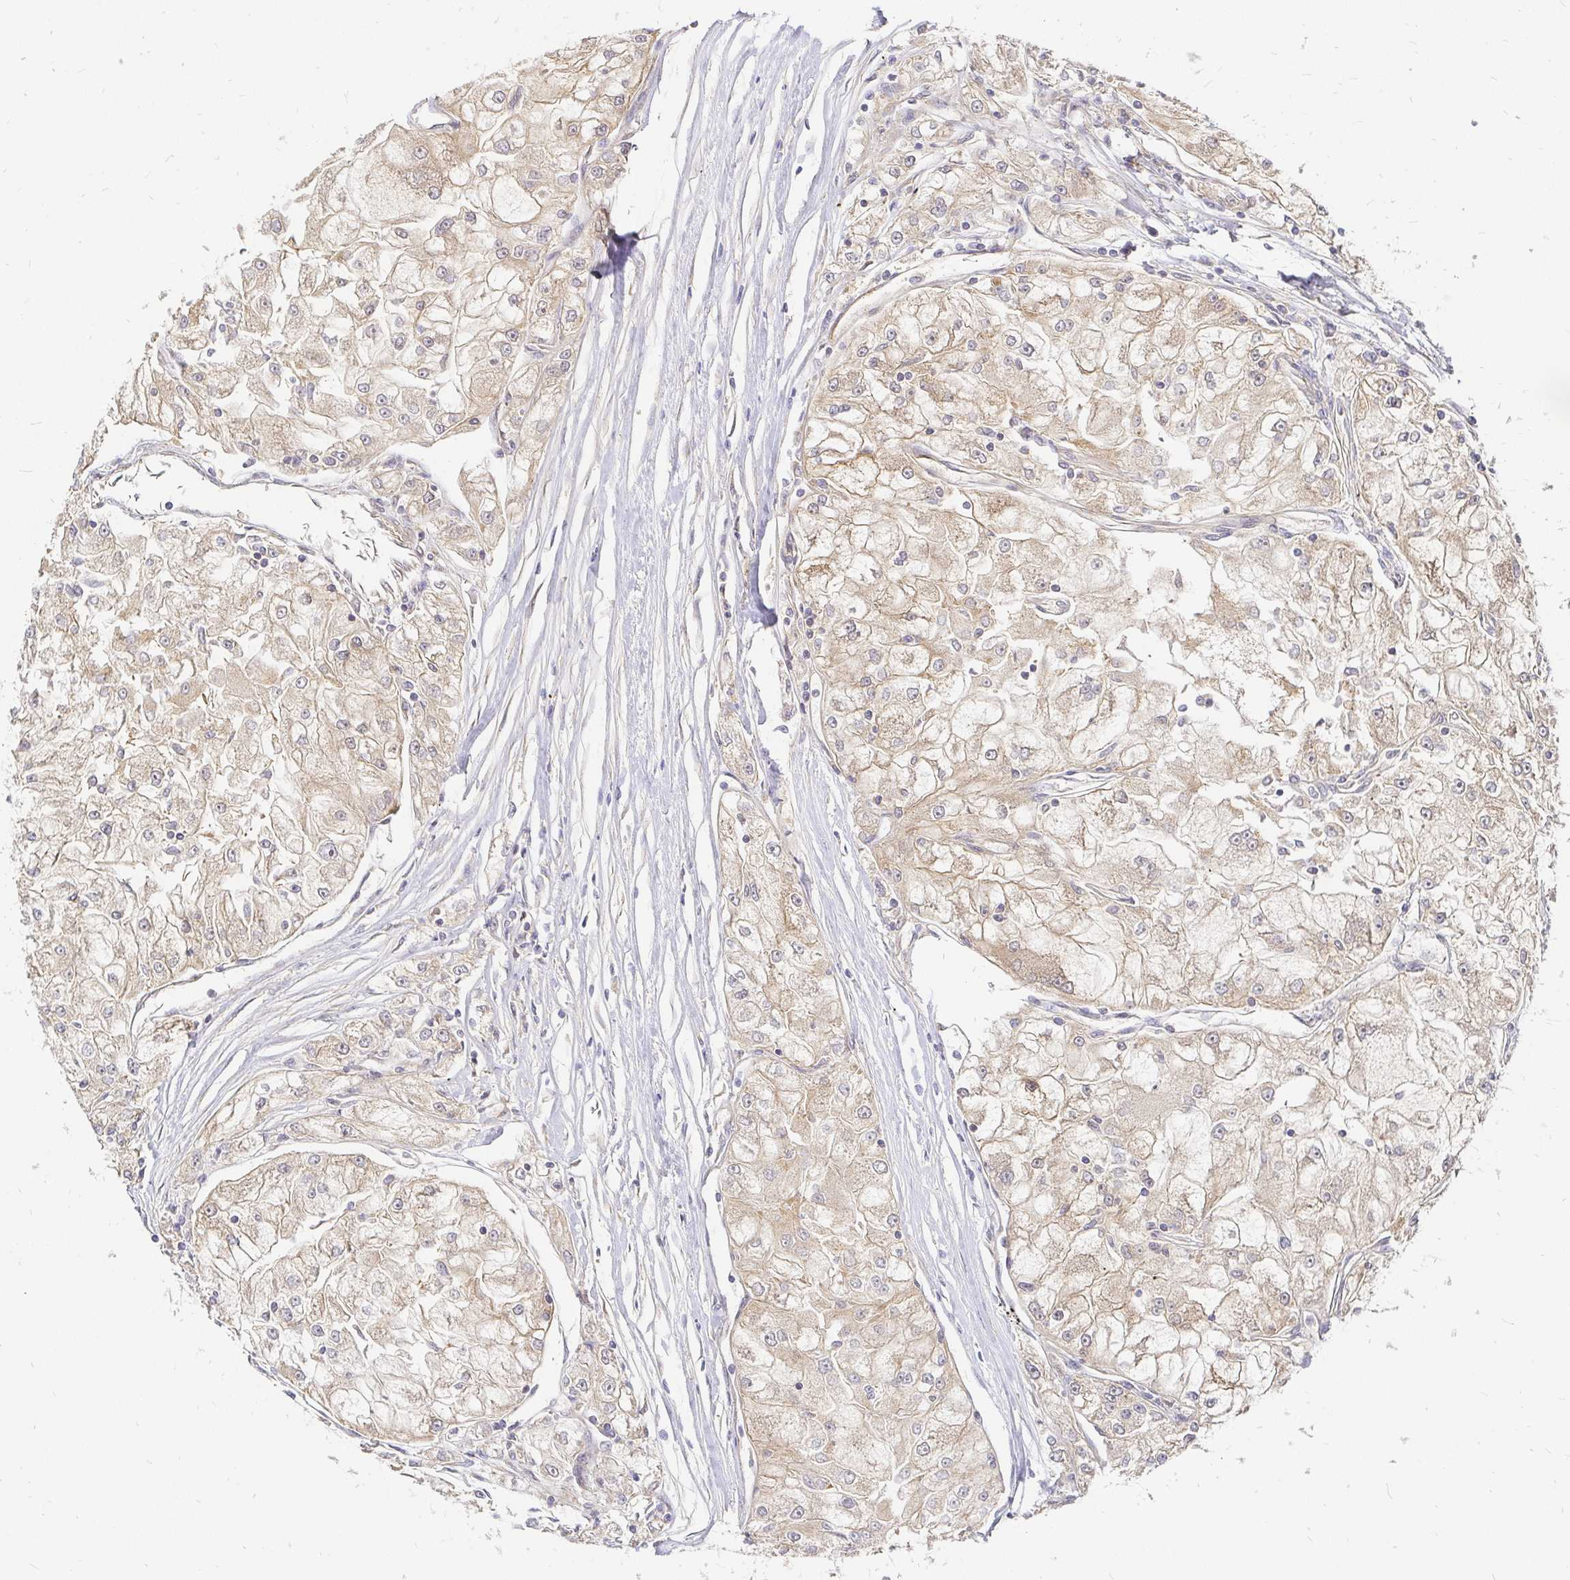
{"staining": {"intensity": "weak", "quantity": "<25%", "location": "cytoplasmic/membranous"}, "tissue": "renal cancer", "cell_type": "Tumor cells", "image_type": "cancer", "snomed": [{"axis": "morphology", "description": "Adenocarcinoma, NOS"}, {"axis": "topography", "description": "Kidney"}], "caption": "This is an immunohistochemistry image of human renal cancer. There is no positivity in tumor cells.", "gene": "KIF5B", "patient": {"sex": "female", "age": 72}}